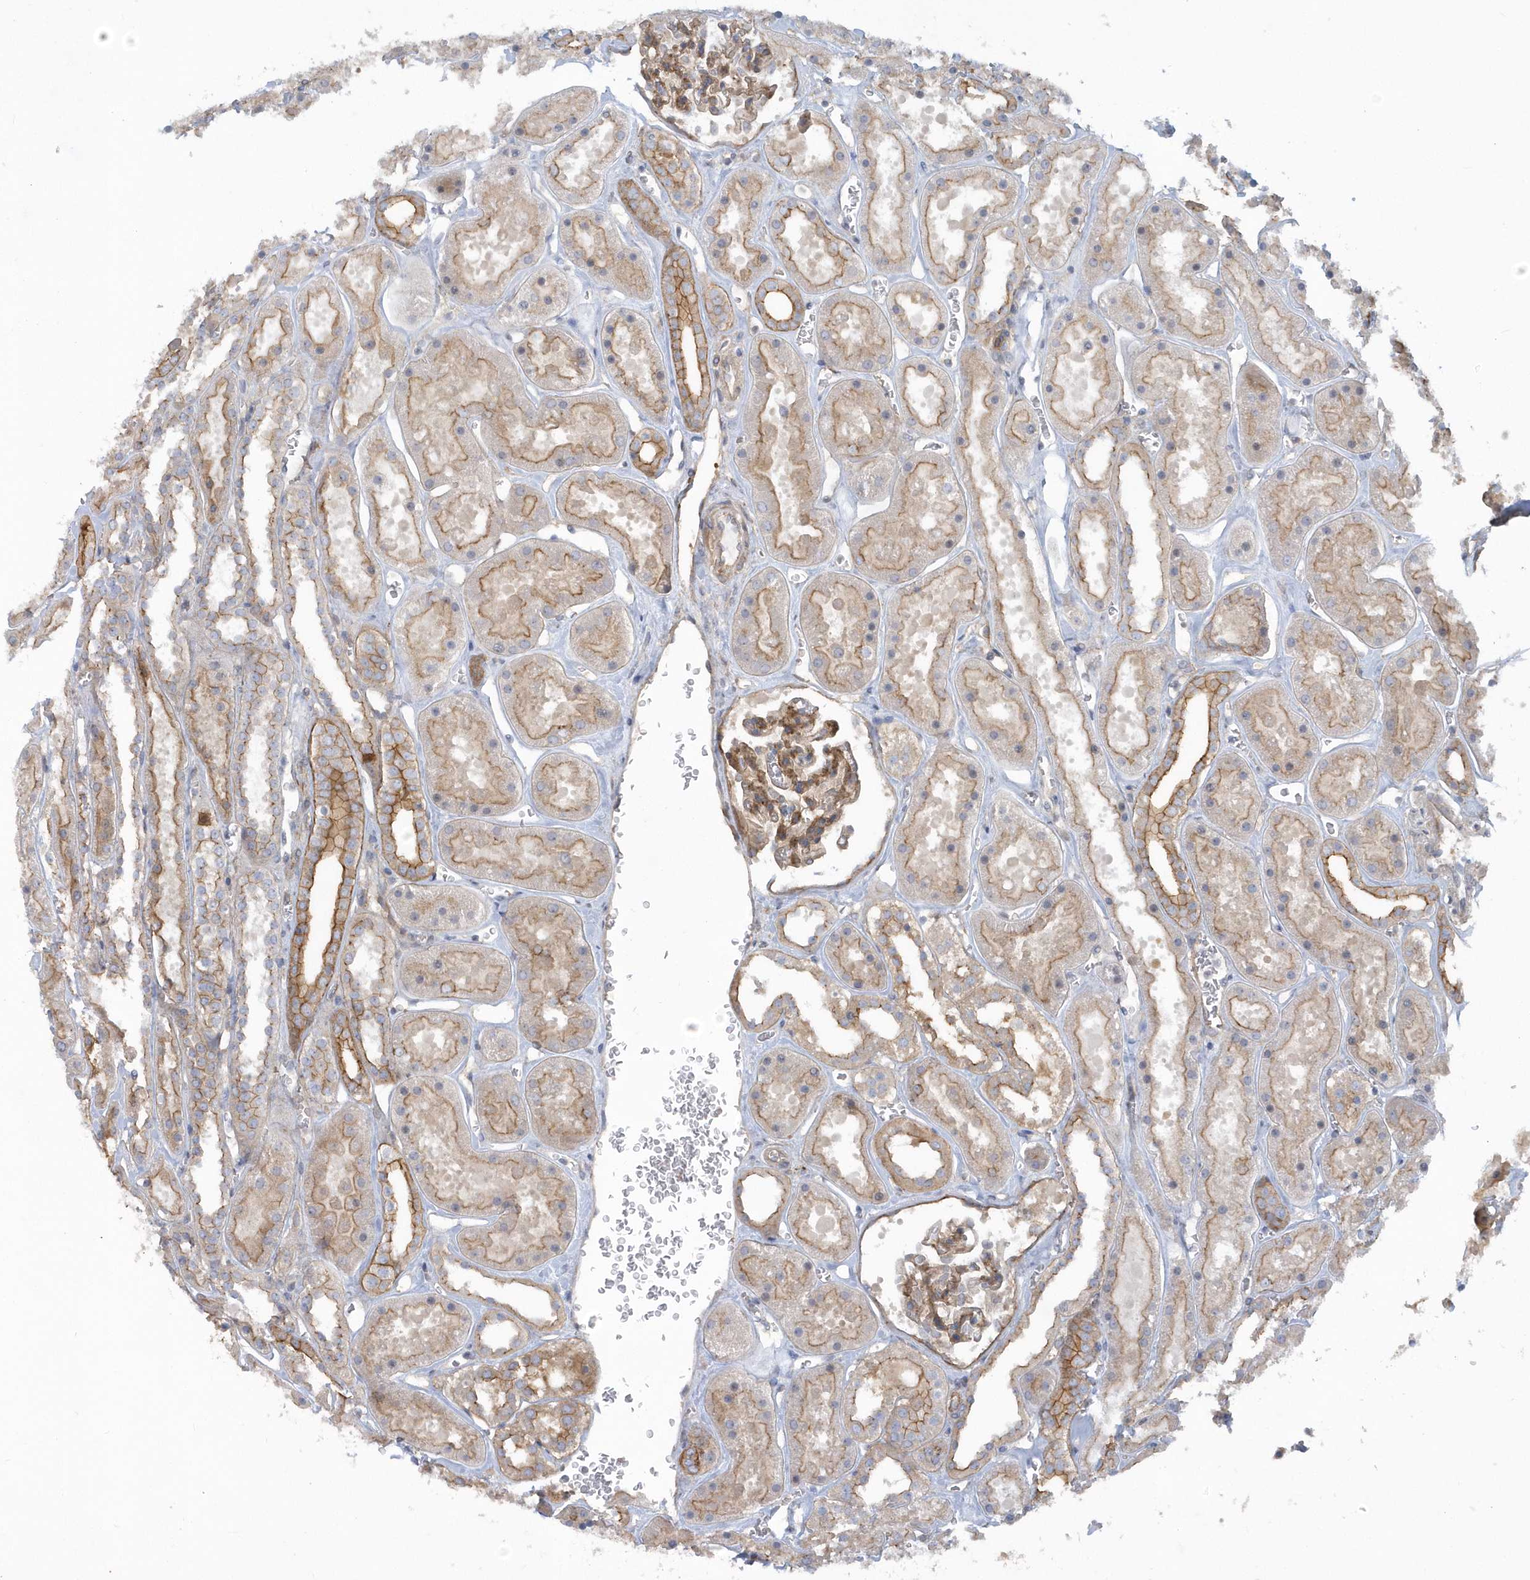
{"staining": {"intensity": "weak", "quantity": "25%-75%", "location": "cytoplasmic/membranous"}, "tissue": "kidney", "cell_type": "Cells in glomeruli", "image_type": "normal", "snomed": [{"axis": "morphology", "description": "Normal tissue, NOS"}, {"axis": "topography", "description": "Kidney"}], "caption": "IHC of normal human kidney exhibits low levels of weak cytoplasmic/membranous positivity in about 25%-75% of cells in glomeruli.", "gene": "RAI14", "patient": {"sex": "female", "age": 41}}